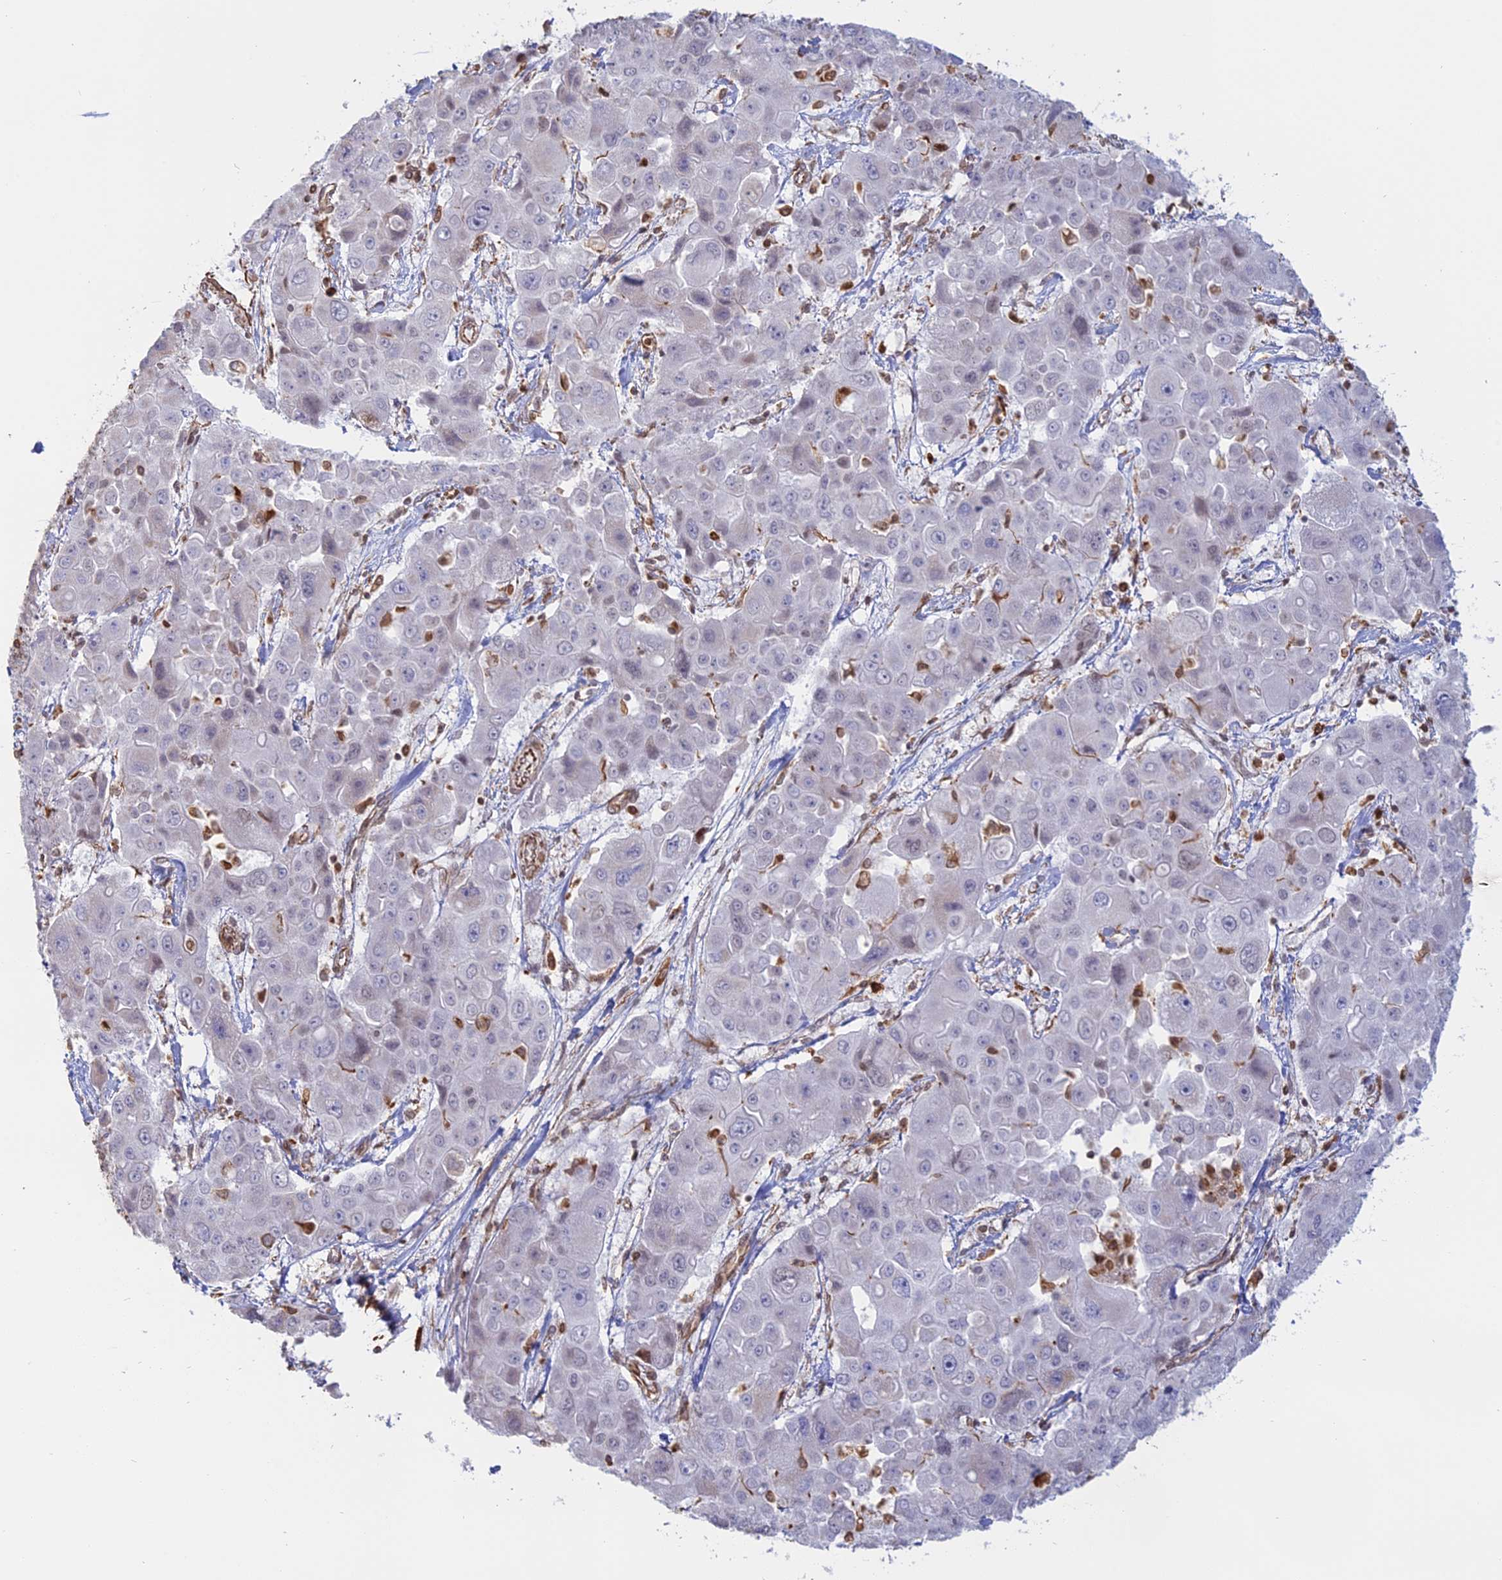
{"staining": {"intensity": "negative", "quantity": "none", "location": "none"}, "tissue": "liver cancer", "cell_type": "Tumor cells", "image_type": "cancer", "snomed": [{"axis": "morphology", "description": "Cholangiocarcinoma"}, {"axis": "topography", "description": "Liver"}], "caption": "Tumor cells show no significant positivity in cholangiocarcinoma (liver).", "gene": "APOBR", "patient": {"sex": "male", "age": 67}}